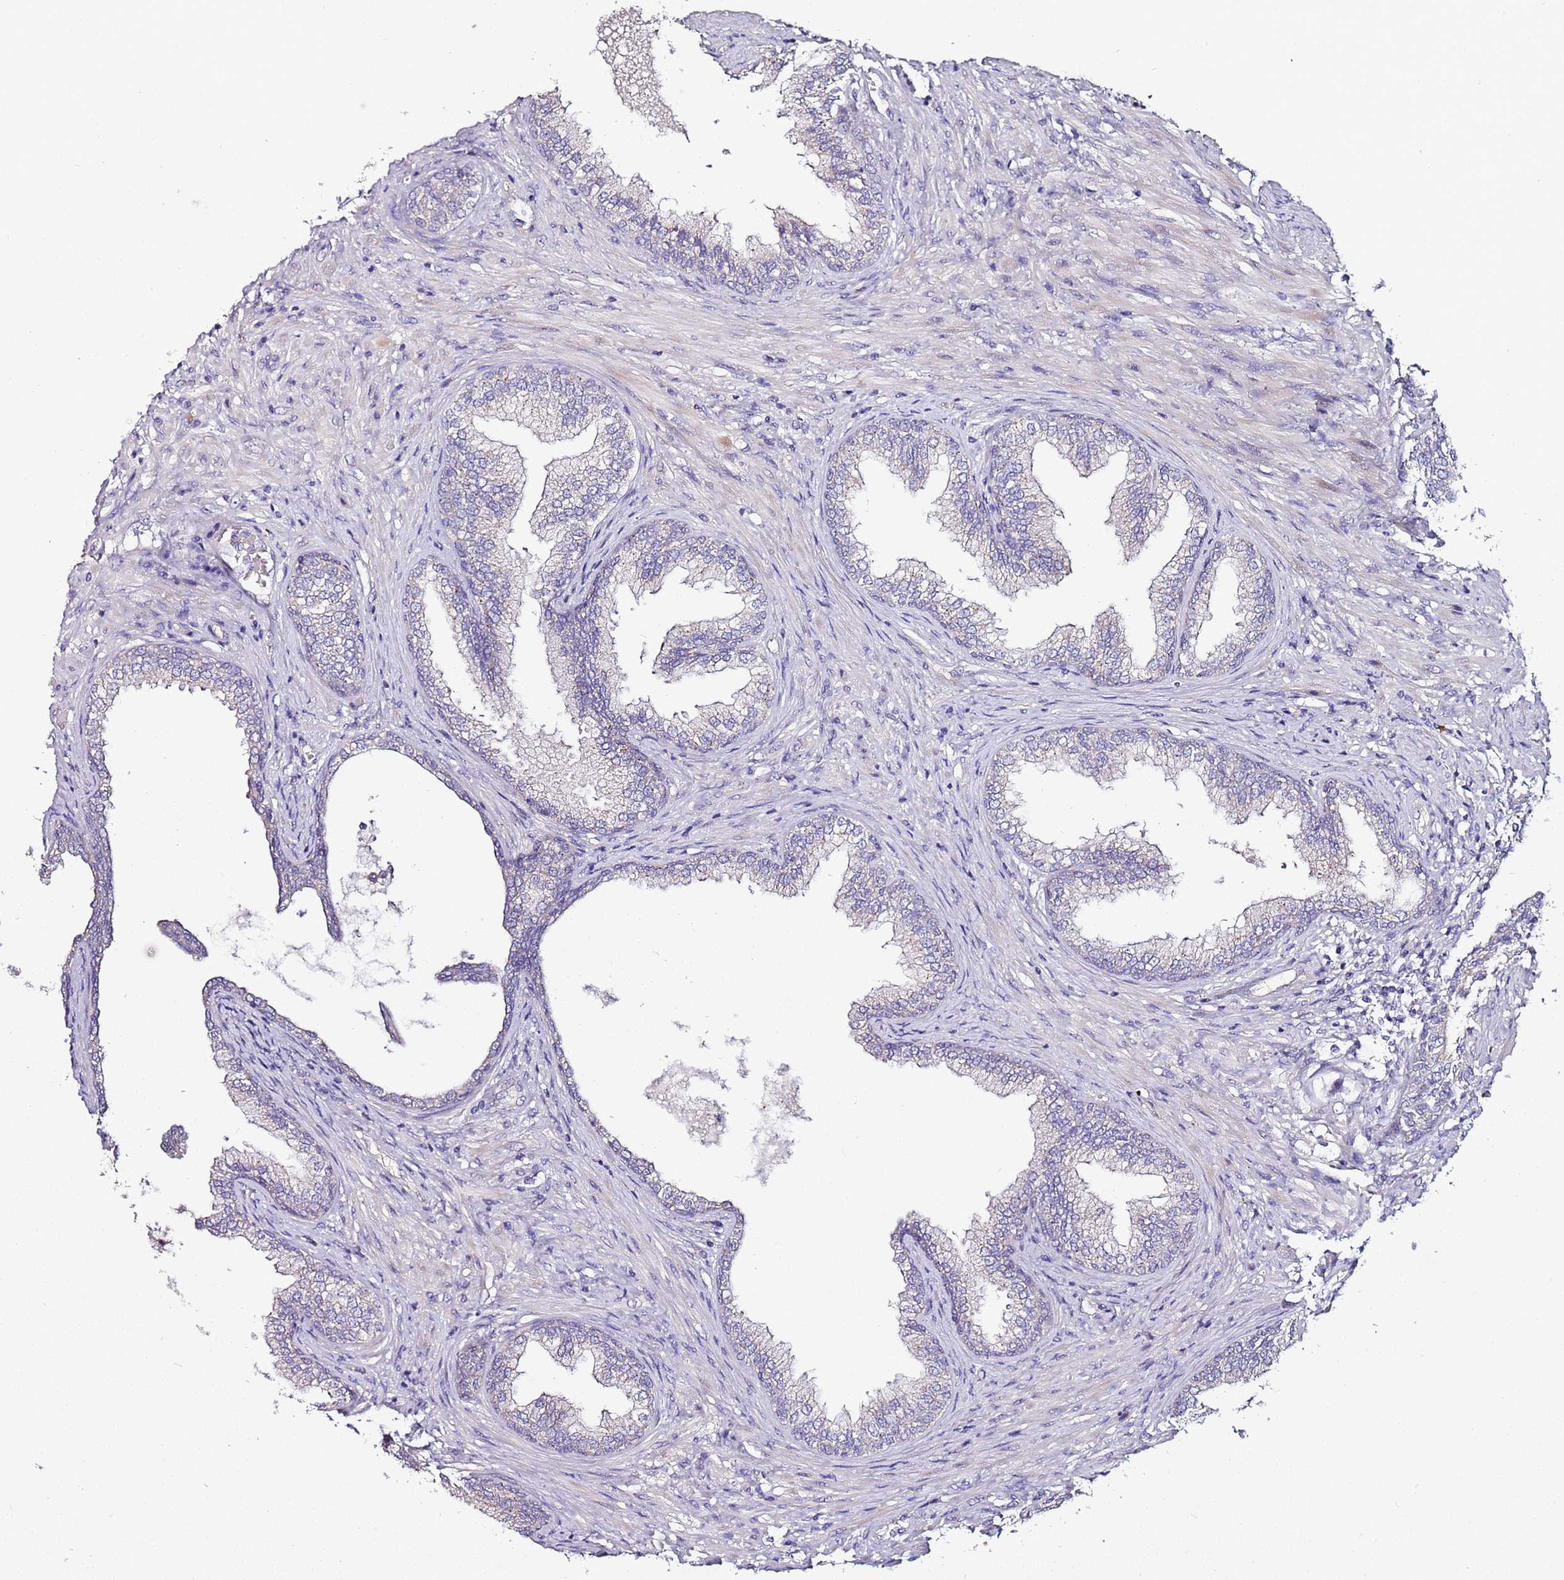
{"staining": {"intensity": "moderate", "quantity": "25%-75%", "location": "cytoplasmic/membranous"}, "tissue": "prostate", "cell_type": "Glandular cells", "image_type": "normal", "snomed": [{"axis": "morphology", "description": "Normal tissue, NOS"}, {"axis": "topography", "description": "Prostate"}], "caption": "High-magnification brightfield microscopy of unremarkable prostate stained with DAB (3,3'-diaminobenzidine) (brown) and counterstained with hematoxylin (blue). glandular cells exhibit moderate cytoplasmic/membranous expression is identified in approximately25%-75% of cells. The staining was performed using DAB, with brown indicating positive protein expression. Nuclei are stained blue with hematoxylin.", "gene": "FAM20A", "patient": {"sex": "male", "age": 76}}